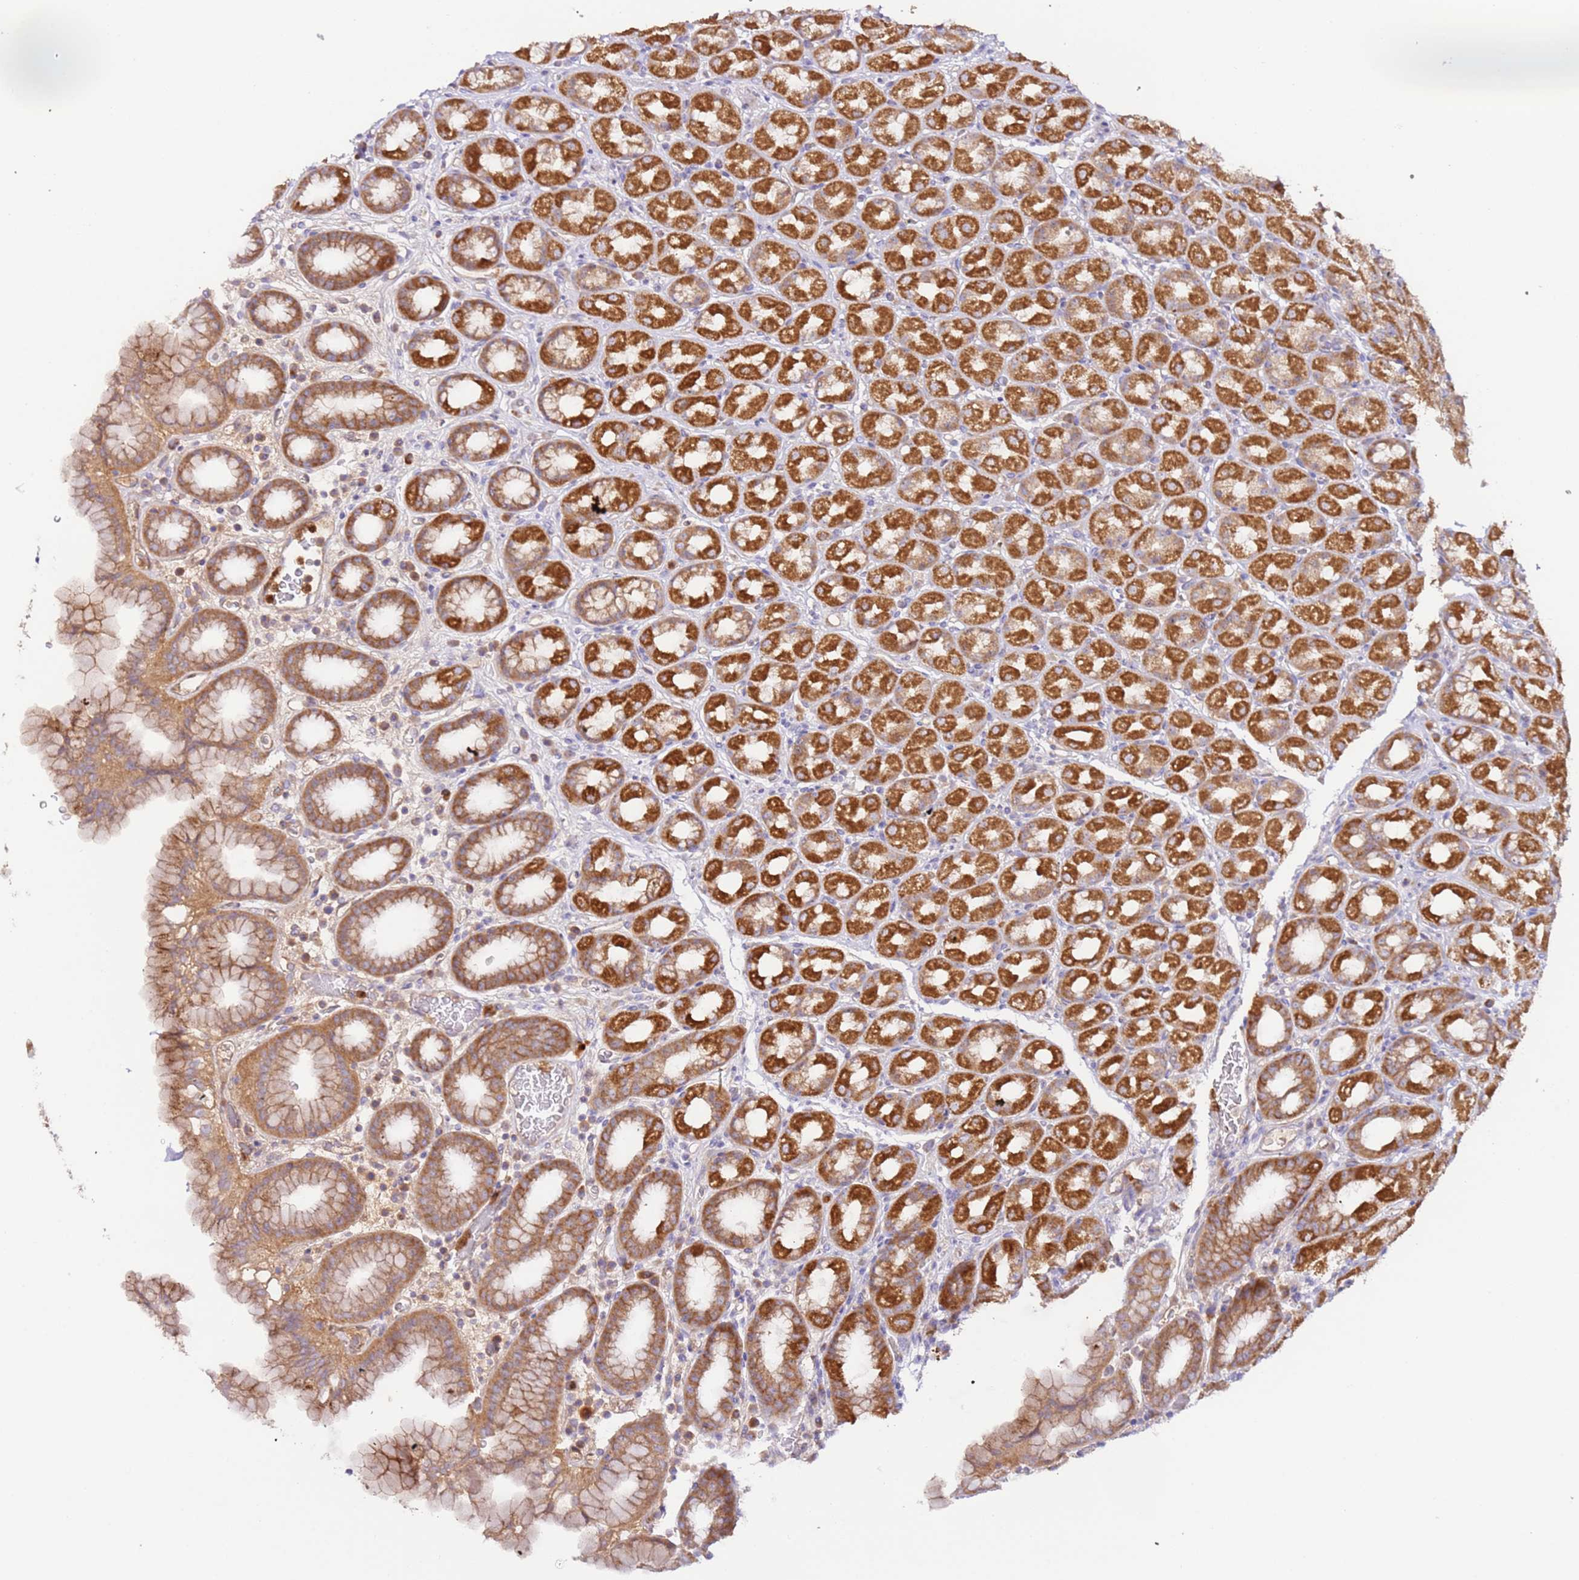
{"staining": {"intensity": "strong", "quantity": ">75%", "location": "cytoplasmic/membranous"}, "tissue": "stomach", "cell_type": "Glandular cells", "image_type": "normal", "snomed": [{"axis": "morphology", "description": "Normal tissue, NOS"}, {"axis": "topography", "description": "Stomach, upper"}], "caption": "High-power microscopy captured an immunohistochemistry photomicrograph of unremarkable stomach, revealing strong cytoplasmic/membranous positivity in about >75% of glandular cells.", "gene": "FLVCR1", "patient": {"sex": "male", "age": 68}}